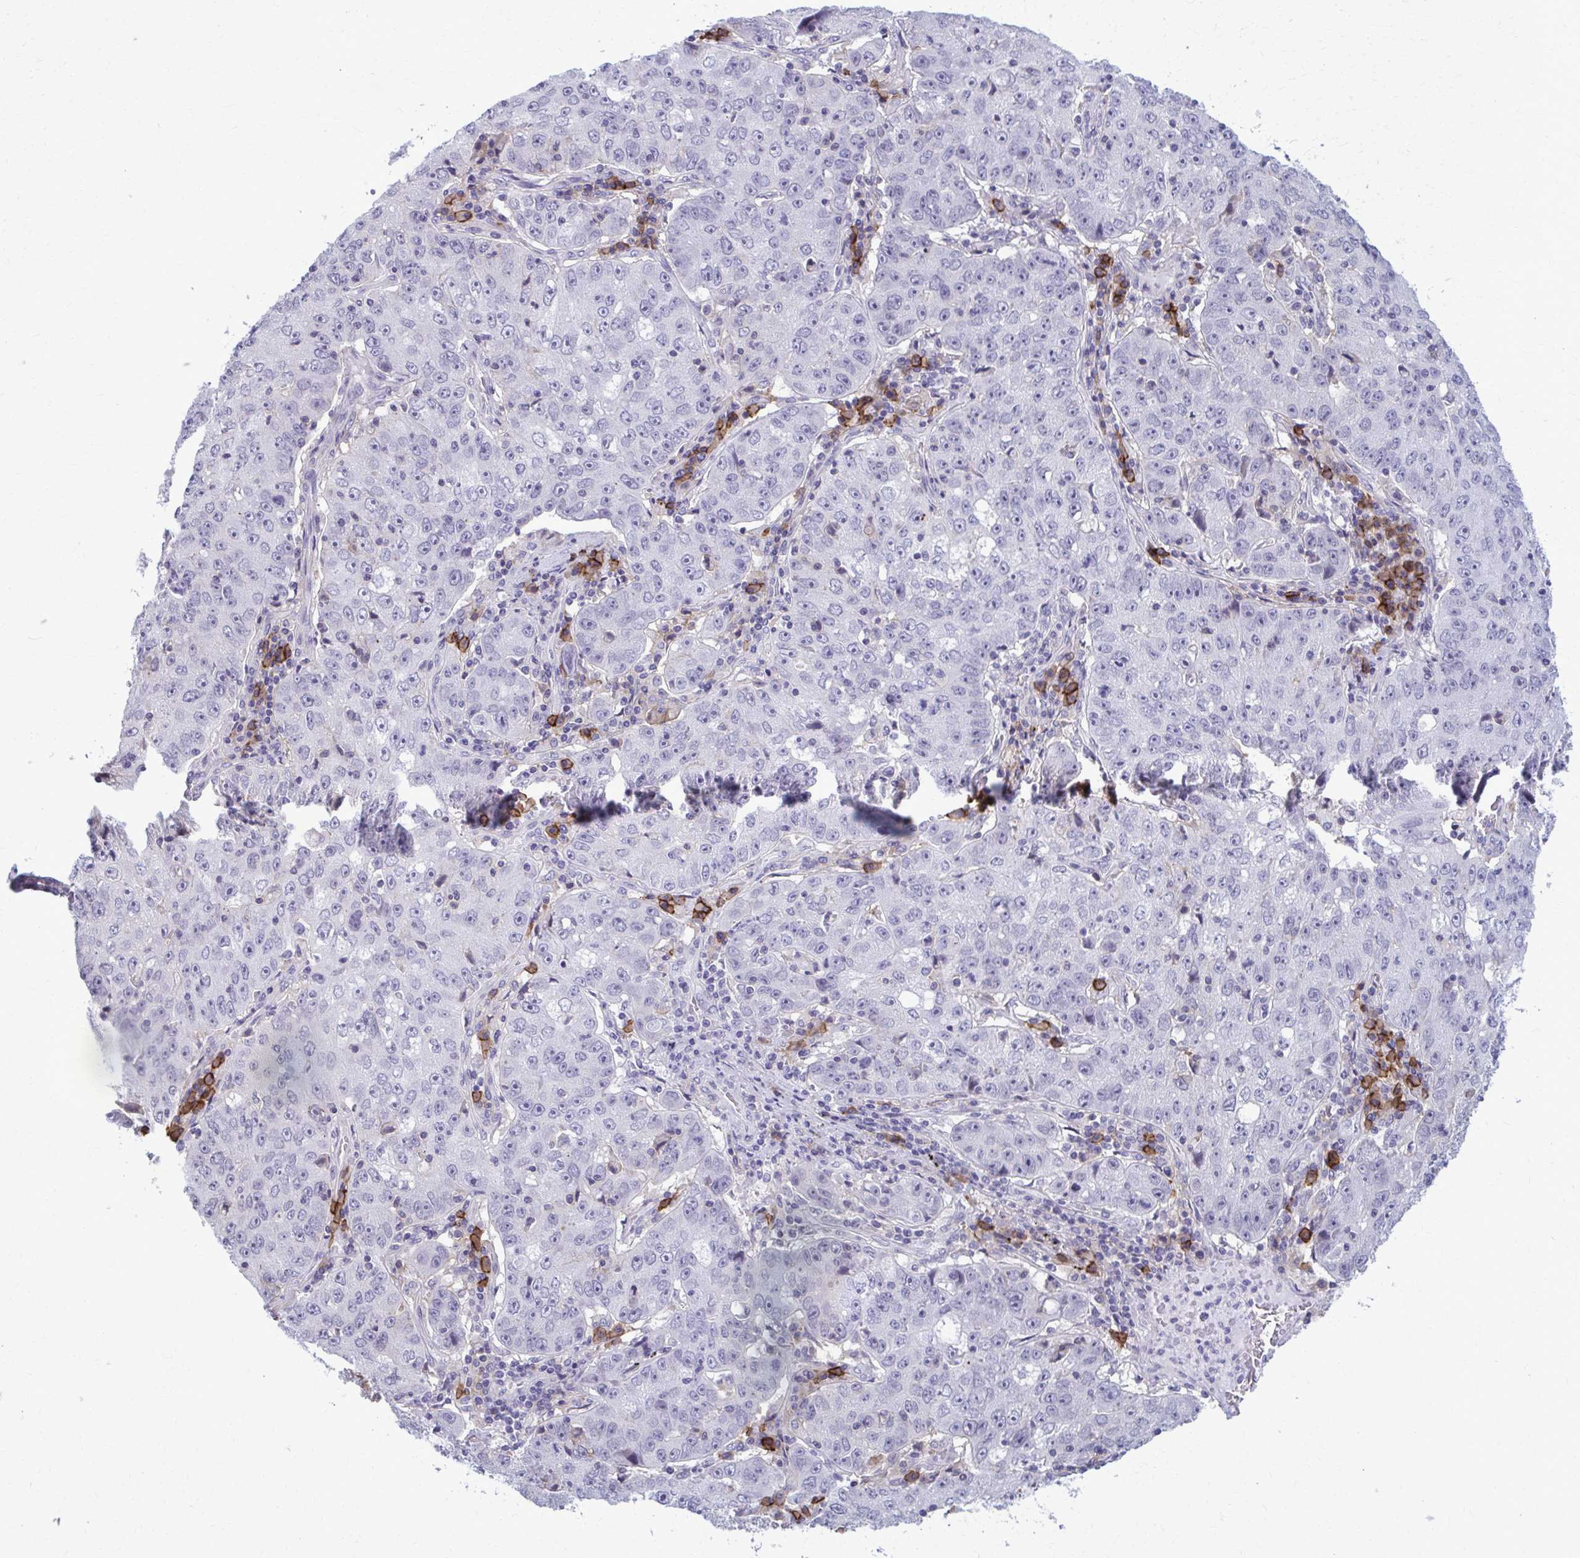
{"staining": {"intensity": "negative", "quantity": "none", "location": "none"}, "tissue": "lung cancer", "cell_type": "Tumor cells", "image_type": "cancer", "snomed": [{"axis": "morphology", "description": "Normal morphology"}, {"axis": "morphology", "description": "Adenocarcinoma, NOS"}, {"axis": "topography", "description": "Lymph node"}, {"axis": "topography", "description": "Lung"}], "caption": "Photomicrograph shows no protein positivity in tumor cells of lung cancer (adenocarcinoma) tissue.", "gene": "CD38", "patient": {"sex": "female", "age": 57}}